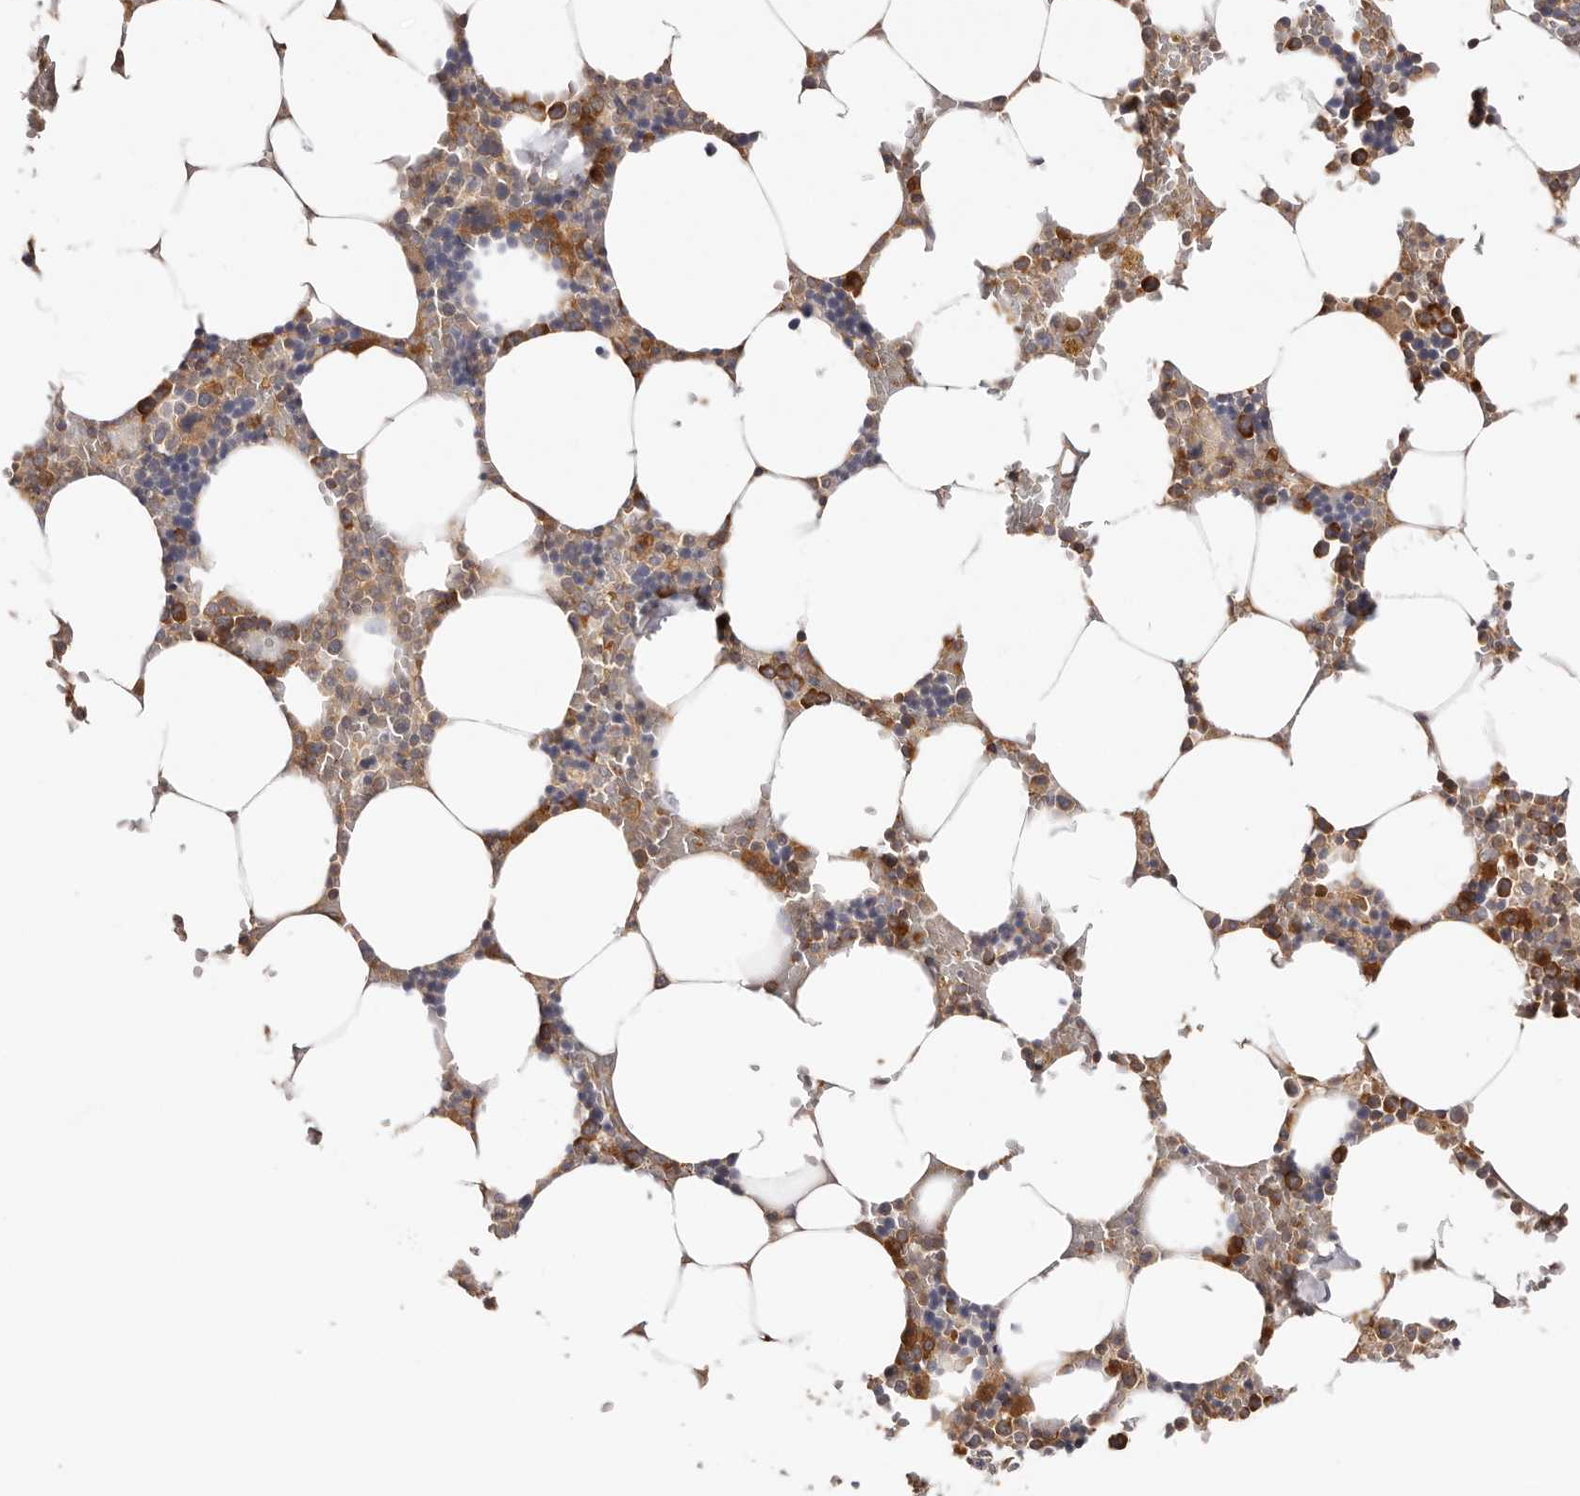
{"staining": {"intensity": "strong", "quantity": ">75%", "location": "cytoplasmic/membranous"}, "tissue": "bone marrow", "cell_type": "Hematopoietic cells", "image_type": "normal", "snomed": [{"axis": "morphology", "description": "Normal tissue, NOS"}, {"axis": "topography", "description": "Bone marrow"}], "caption": "Immunohistochemistry (IHC) (DAB (3,3'-diaminobenzidine)) staining of normal bone marrow shows strong cytoplasmic/membranous protein positivity in approximately >75% of hematopoietic cells.", "gene": "EPRS1", "patient": {"sex": "male", "age": 70}}